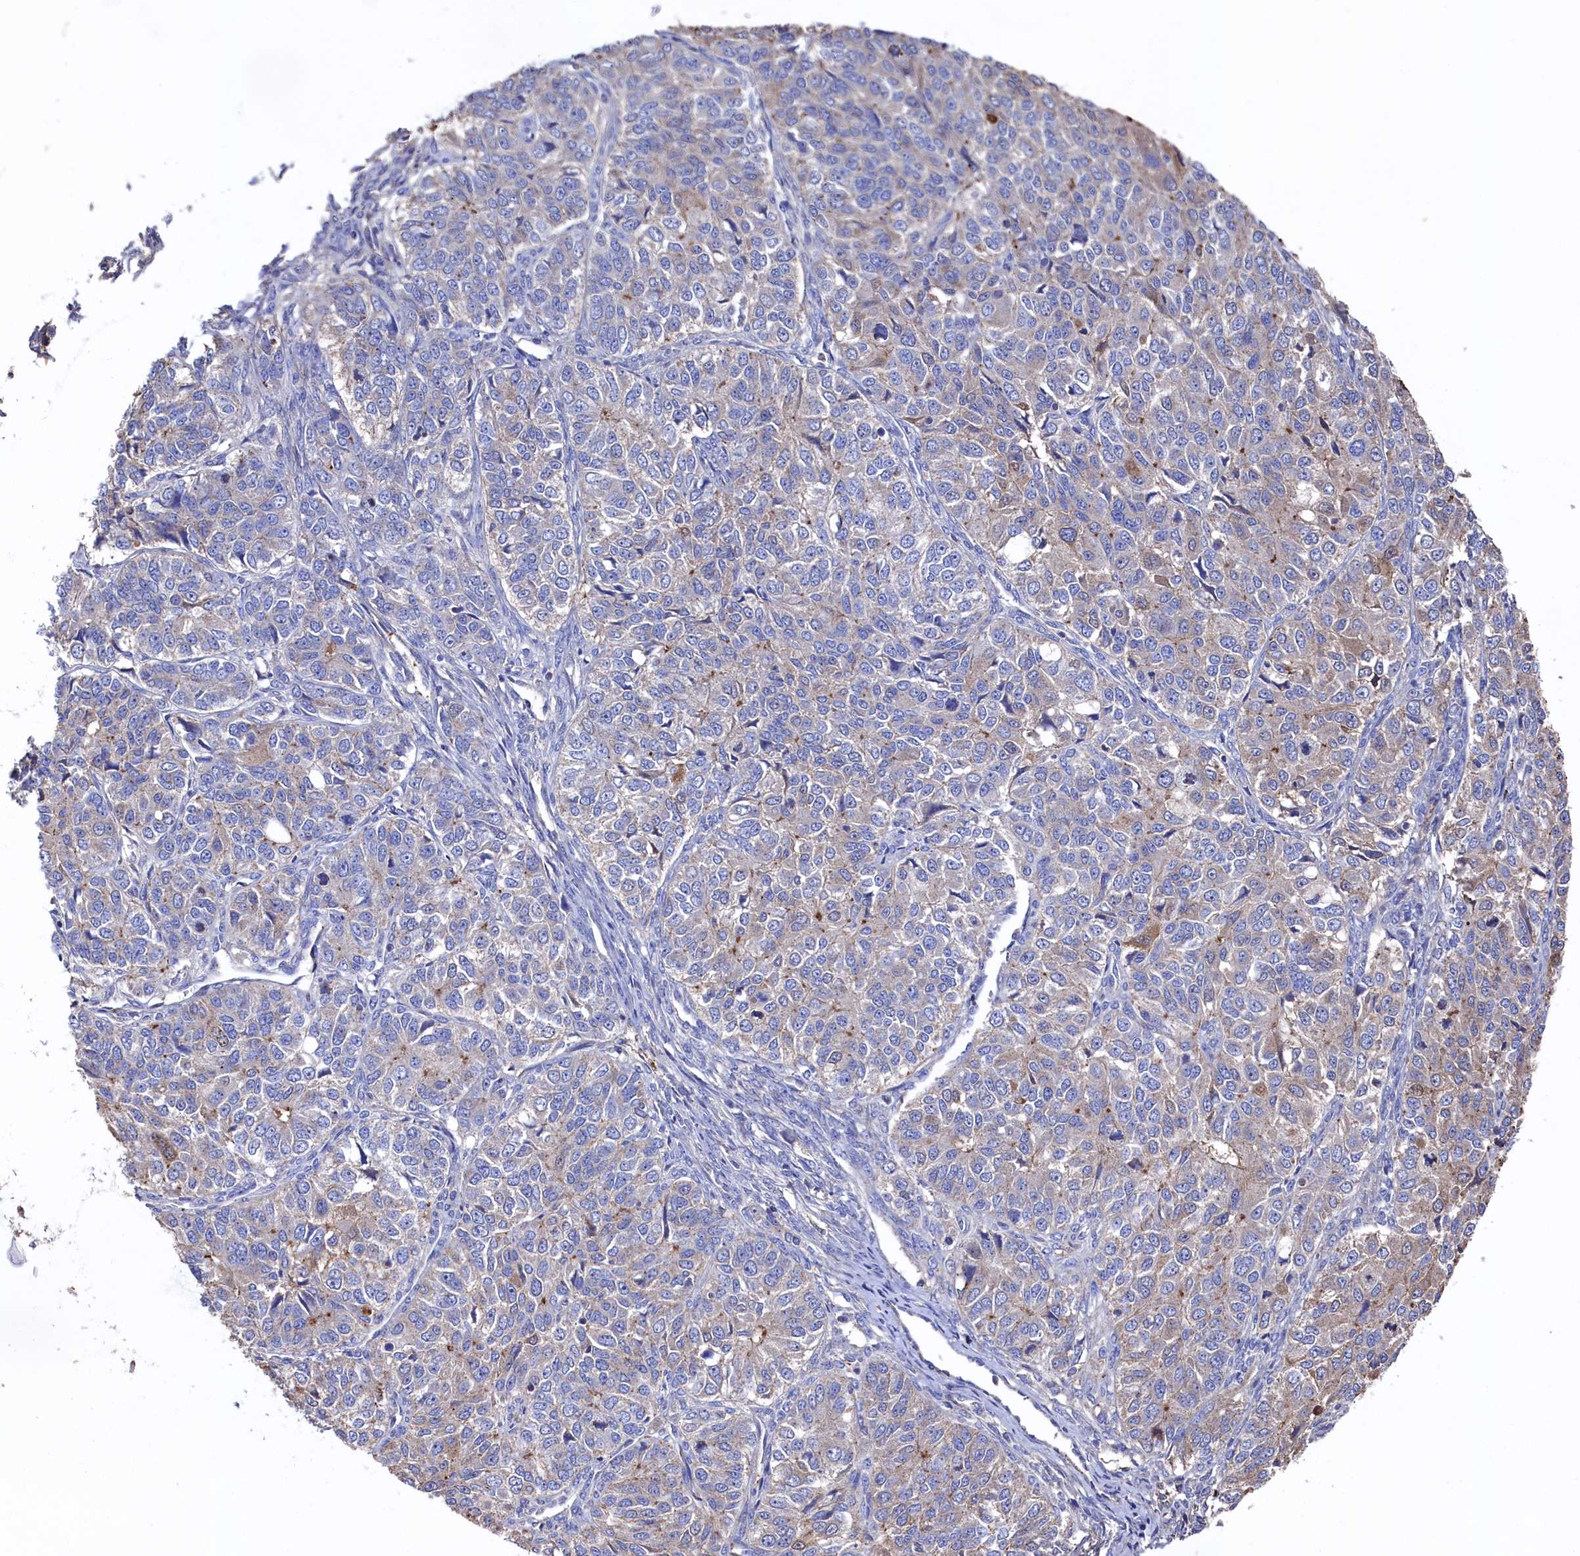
{"staining": {"intensity": "weak", "quantity": "<25%", "location": "cytoplasmic/membranous"}, "tissue": "ovarian cancer", "cell_type": "Tumor cells", "image_type": "cancer", "snomed": [{"axis": "morphology", "description": "Carcinoma, endometroid"}, {"axis": "topography", "description": "Ovary"}], "caption": "Ovarian endometroid carcinoma stained for a protein using immunohistochemistry exhibits no staining tumor cells.", "gene": "TK2", "patient": {"sex": "female", "age": 51}}